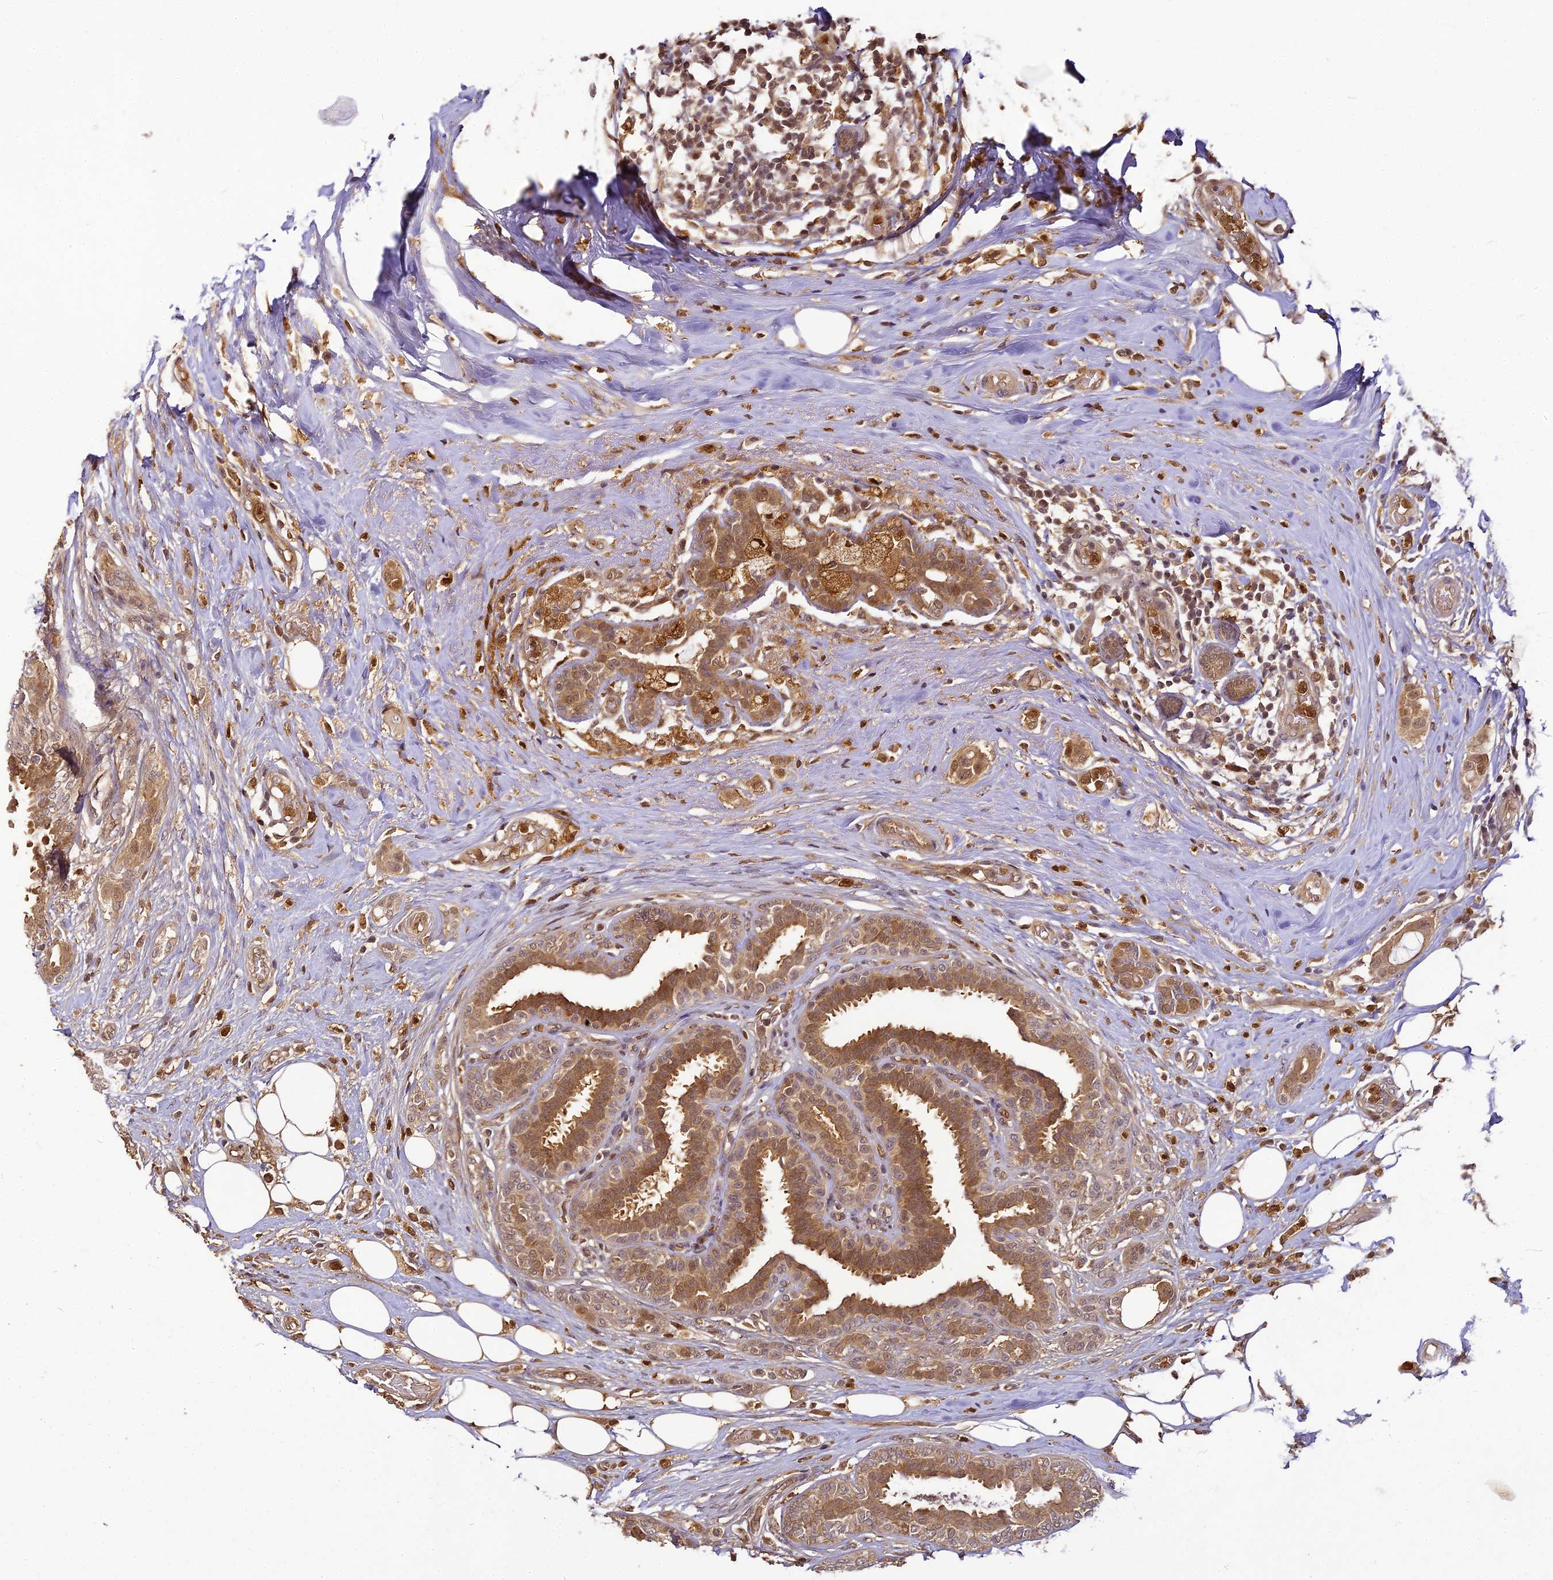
{"staining": {"intensity": "moderate", "quantity": ">75%", "location": "cytoplasmic/membranous"}, "tissue": "breast cancer", "cell_type": "Tumor cells", "image_type": "cancer", "snomed": [{"axis": "morphology", "description": "Lobular carcinoma"}, {"axis": "topography", "description": "Breast"}], "caption": "The immunohistochemical stain highlights moderate cytoplasmic/membranous staining in tumor cells of breast cancer (lobular carcinoma) tissue. The protein of interest is stained brown, and the nuclei are stained in blue (DAB IHC with brightfield microscopy, high magnification).", "gene": "BCDIN3D", "patient": {"sex": "female", "age": 51}}